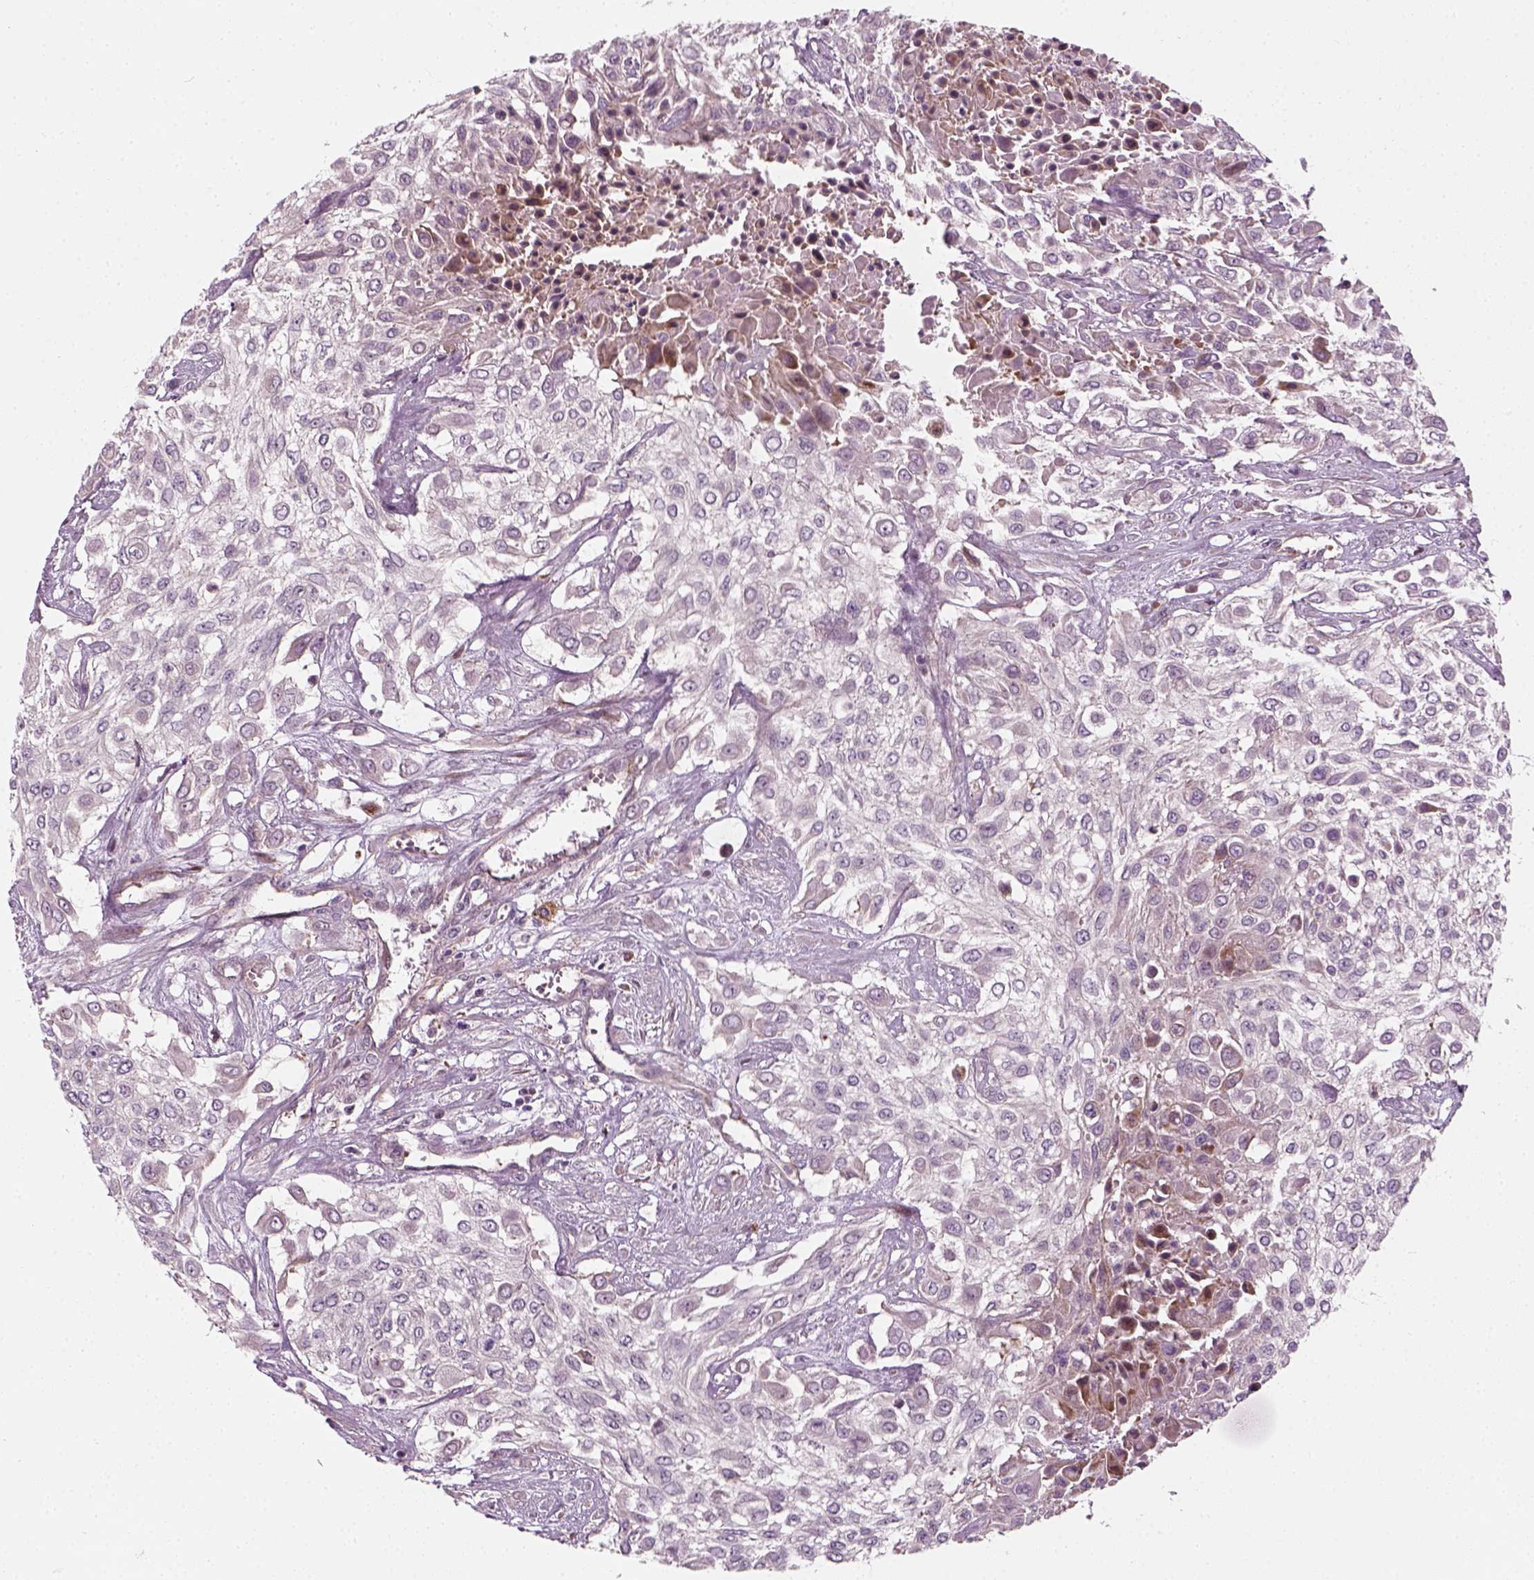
{"staining": {"intensity": "negative", "quantity": "none", "location": "none"}, "tissue": "urothelial cancer", "cell_type": "Tumor cells", "image_type": "cancer", "snomed": [{"axis": "morphology", "description": "Urothelial carcinoma, High grade"}, {"axis": "topography", "description": "Urinary bladder"}], "caption": "This photomicrograph is of urothelial cancer stained with immunohistochemistry to label a protein in brown with the nuclei are counter-stained blue. There is no positivity in tumor cells. (Immunohistochemistry (ihc), brightfield microscopy, high magnification).", "gene": "DNASE1L1", "patient": {"sex": "male", "age": 57}}